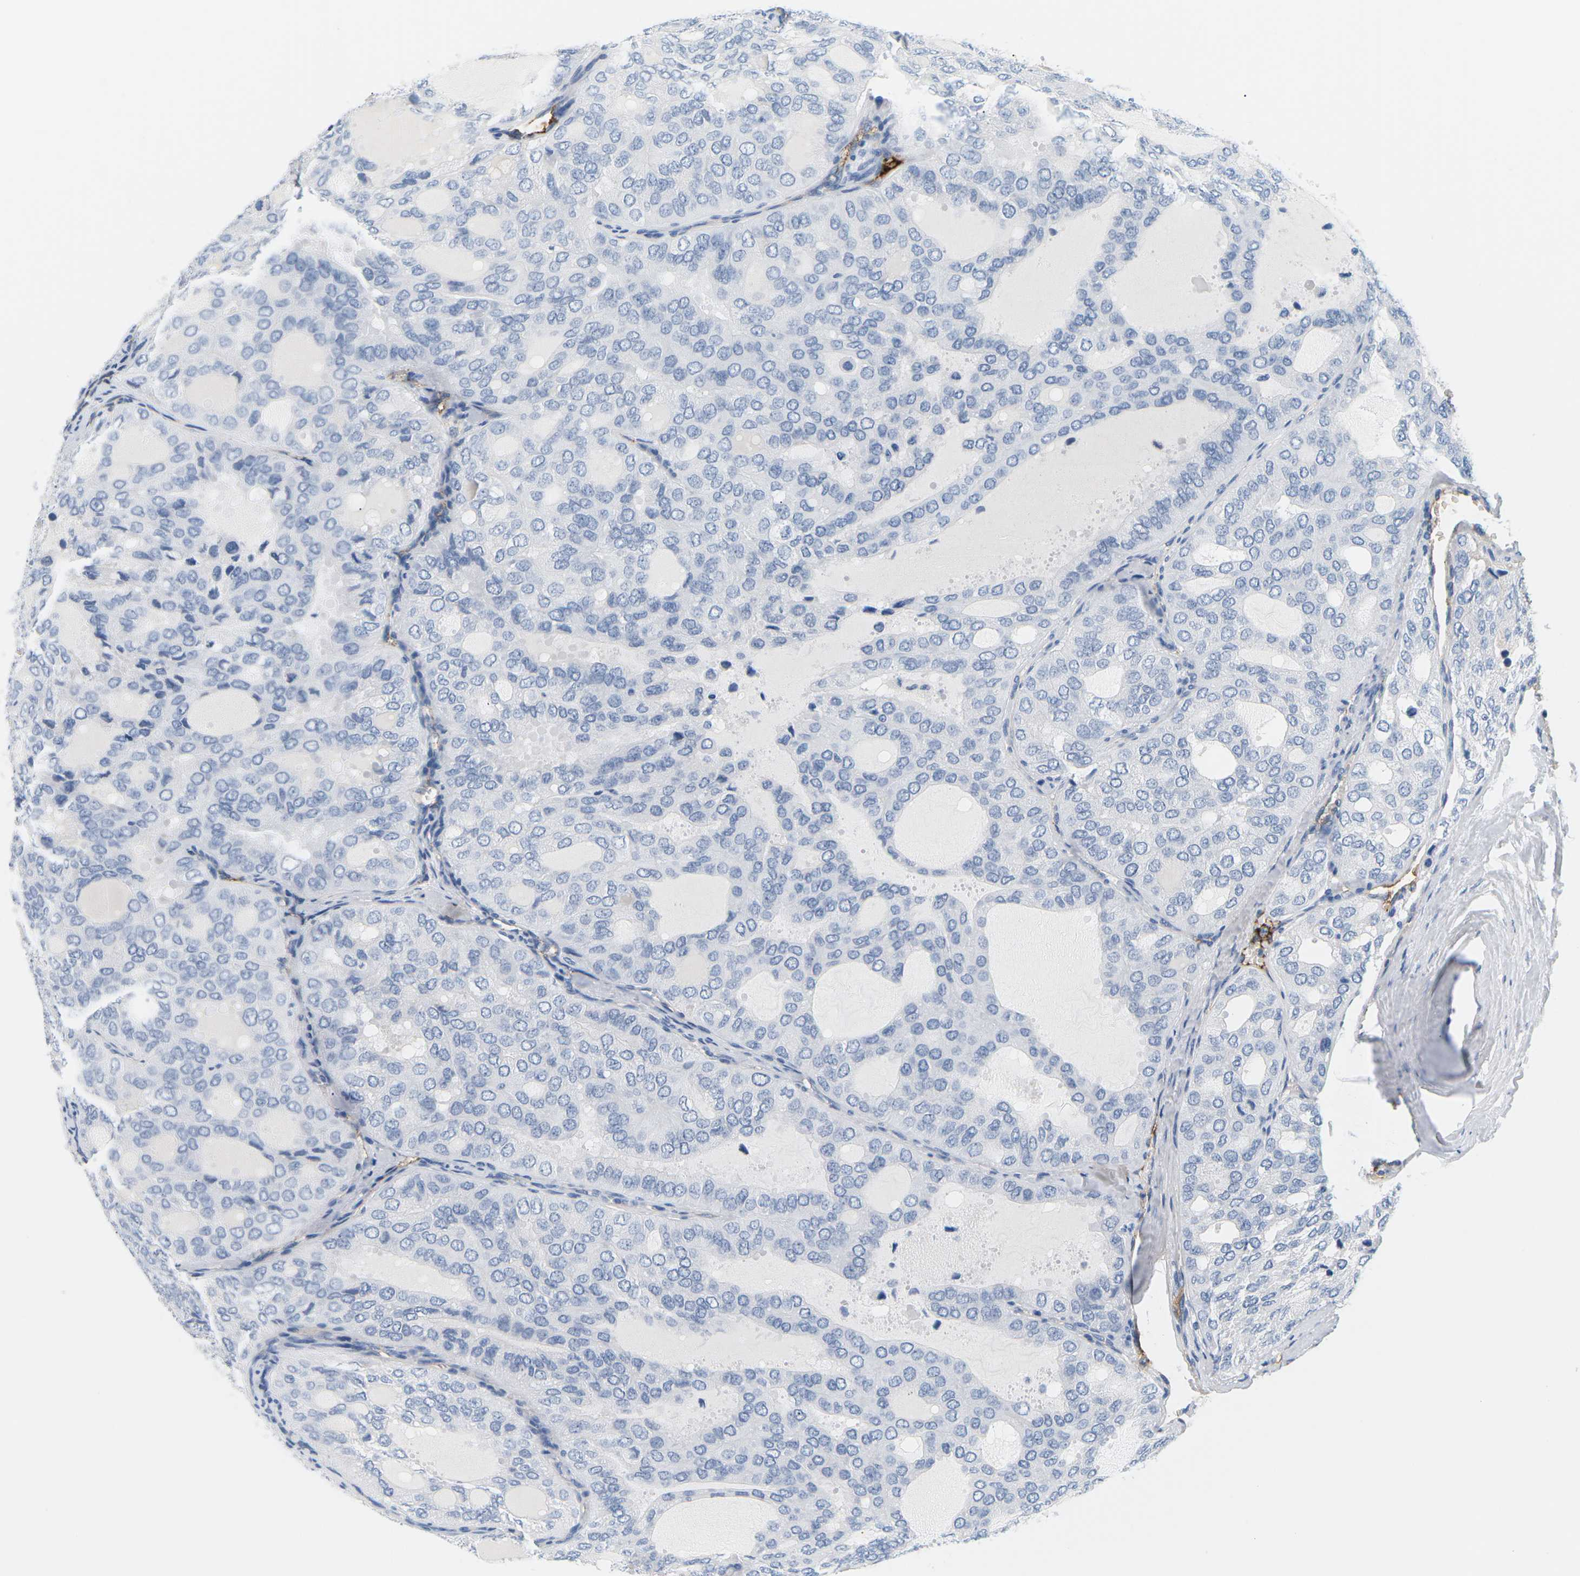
{"staining": {"intensity": "negative", "quantity": "none", "location": "none"}, "tissue": "thyroid cancer", "cell_type": "Tumor cells", "image_type": "cancer", "snomed": [{"axis": "morphology", "description": "Follicular adenoma carcinoma, NOS"}, {"axis": "topography", "description": "Thyroid gland"}], "caption": "An image of thyroid cancer (follicular adenoma carcinoma) stained for a protein reveals no brown staining in tumor cells.", "gene": "APOB", "patient": {"sex": "male", "age": 75}}